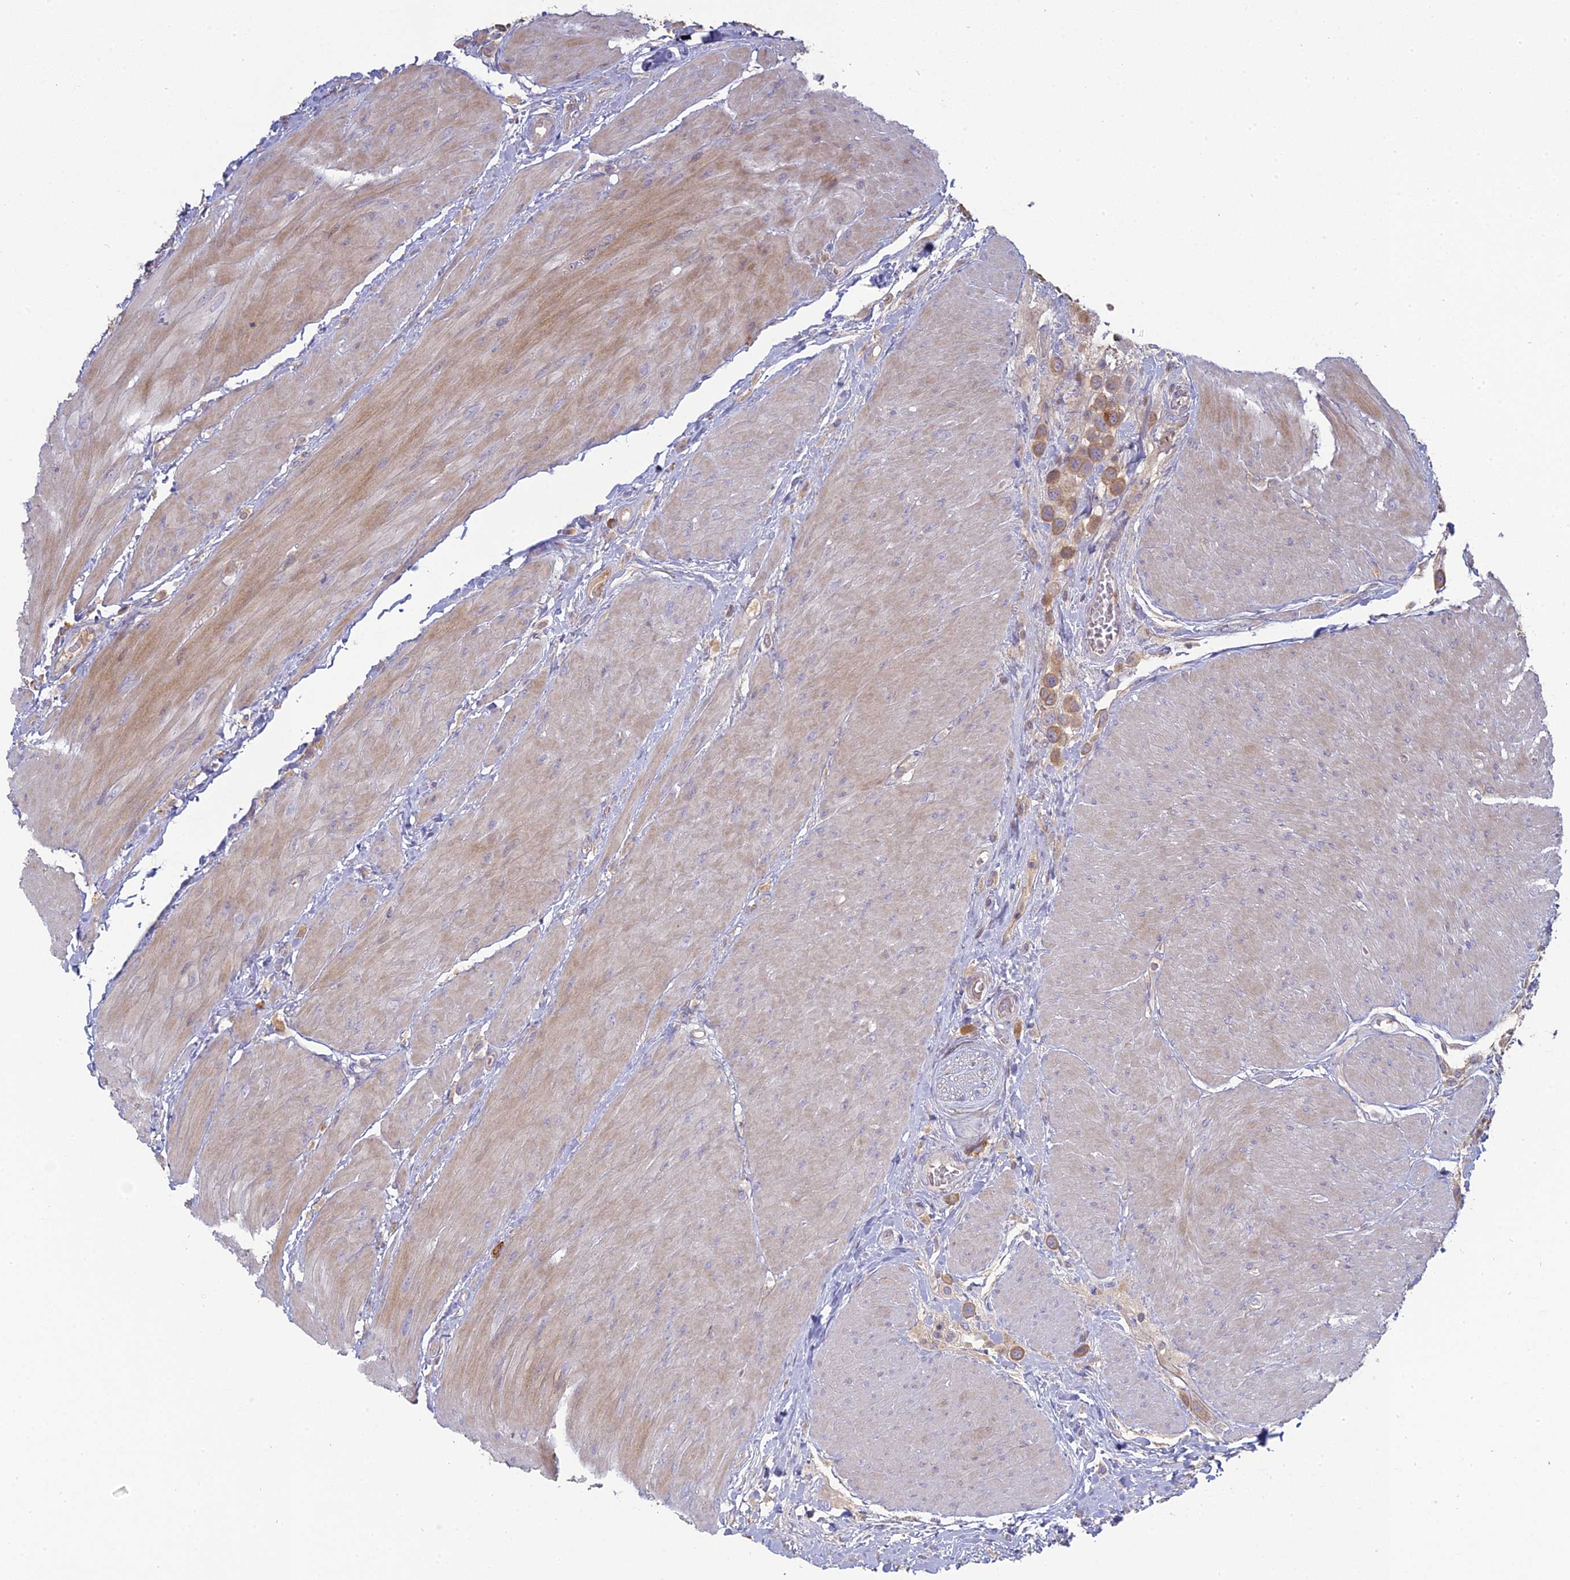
{"staining": {"intensity": "moderate", "quantity": ">75%", "location": "cytoplasmic/membranous"}, "tissue": "urothelial cancer", "cell_type": "Tumor cells", "image_type": "cancer", "snomed": [{"axis": "morphology", "description": "Urothelial carcinoma, High grade"}, {"axis": "topography", "description": "Urinary bladder"}], "caption": "Urothelial cancer was stained to show a protein in brown. There is medium levels of moderate cytoplasmic/membranous positivity in about >75% of tumor cells.", "gene": "SFT2D2", "patient": {"sex": "male", "age": 50}}